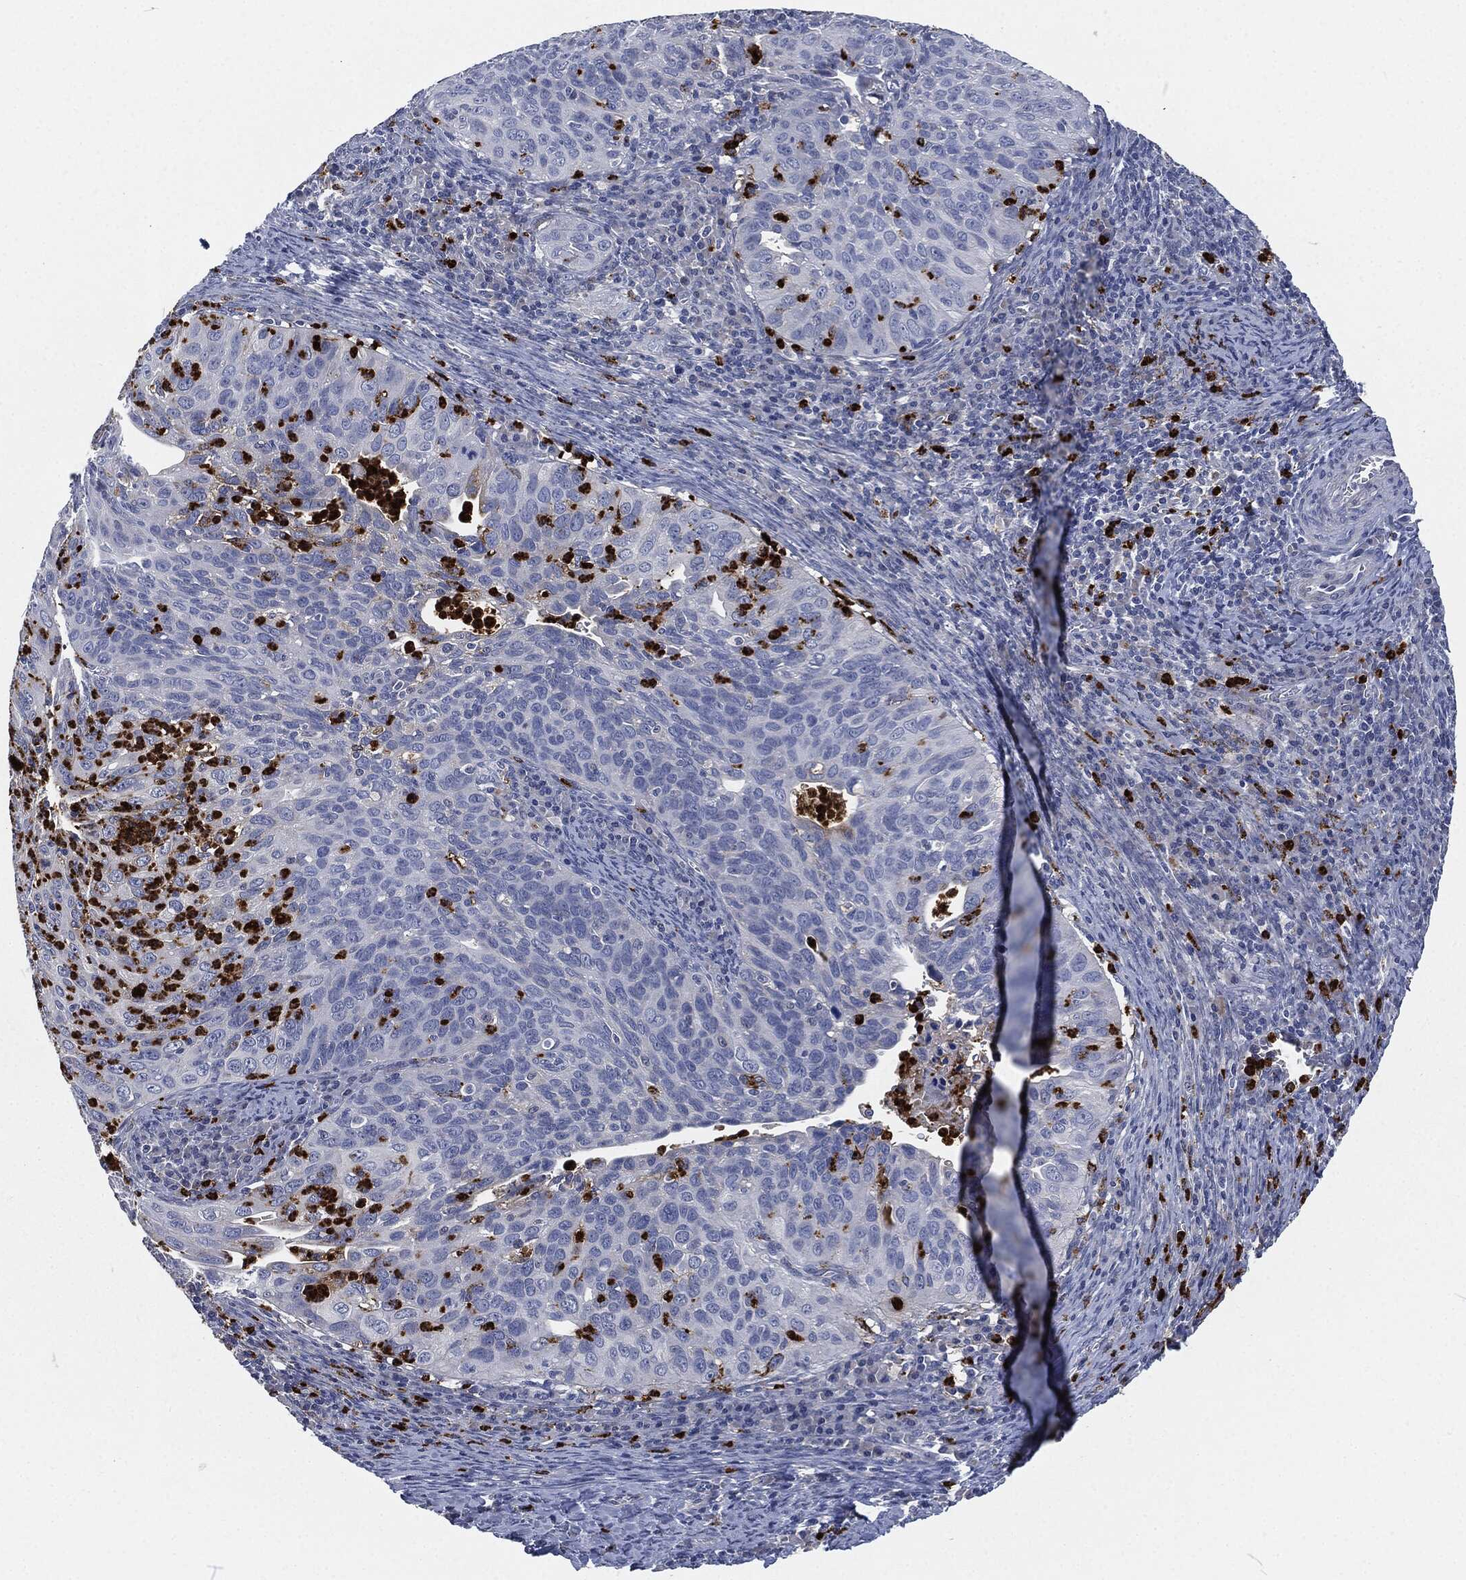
{"staining": {"intensity": "negative", "quantity": "none", "location": "none"}, "tissue": "cervical cancer", "cell_type": "Tumor cells", "image_type": "cancer", "snomed": [{"axis": "morphology", "description": "Squamous cell carcinoma, NOS"}, {"axis": "topography", "description": "Cervix"}], "caption": "Immunohistochemistry (IHC) histopathology image of neoplastic tissue: human cervical cancer stained with DAB (3,3'-diaminobenzidine) displays no significant protein expression in tumor cells.", "gene": "MPO", "patient": {"sex": "female", "age": 26}}